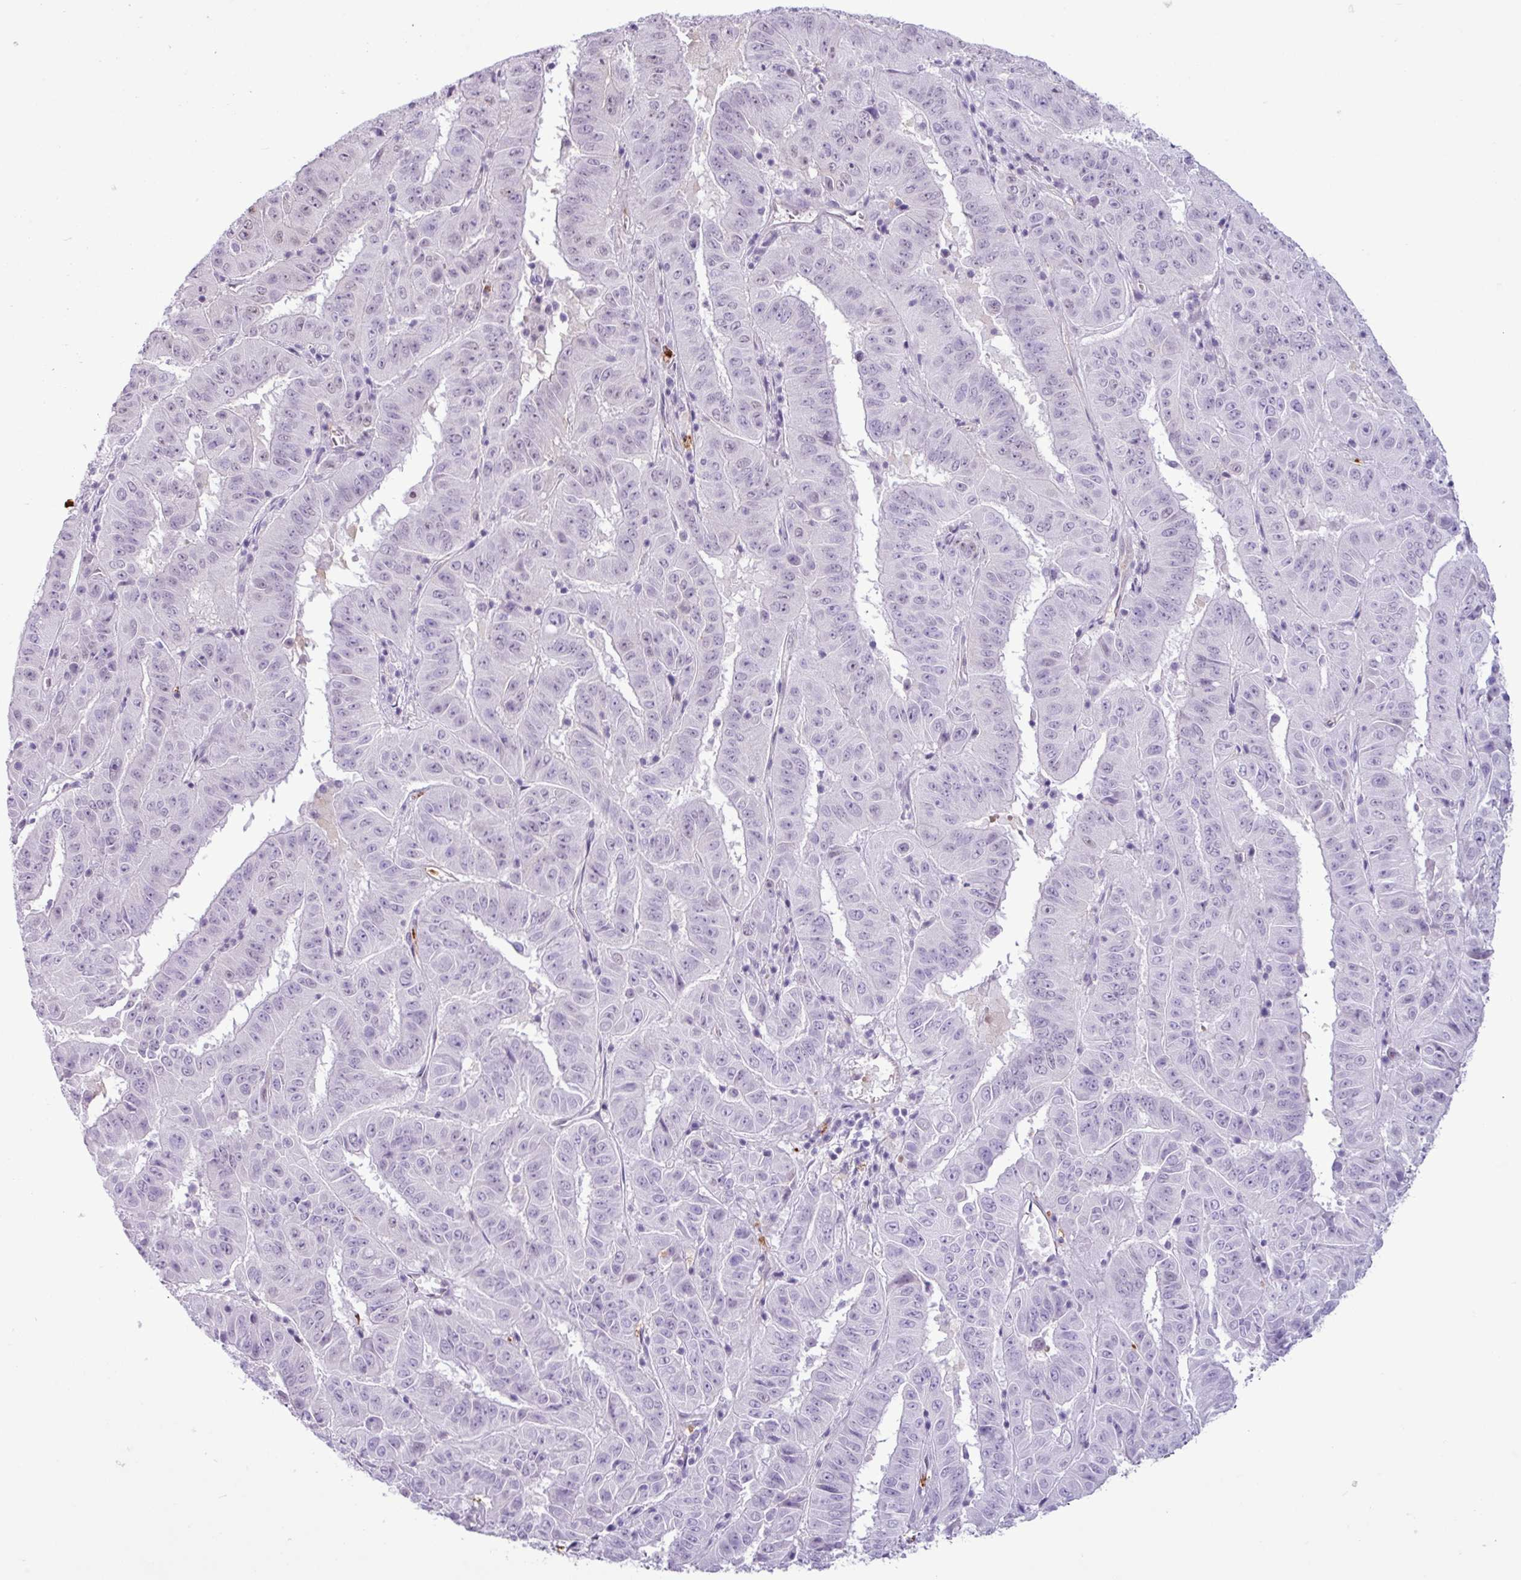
{"staining": {"intensity": "negative", "quantity": "none", "location": "none"}, "tissue": "pancreatic cancer", "cell_type": "Tumor cells", "image_type": "cancer", "snomed": [{"axis": "morphology", "description": "Adenocarcinoma, NOS"}, {"axis": "topography", "description": "Pancreas"}], "caption": "Immunohistochemistry (IHC) image of neoplastic tissue: human pancreatic cancer (adenocarcinoma) stained with DAB demonstrates no significant protein positivity in tumor cells.", "gene": "TMEM178A", "patient": {"sex": "male", "age": 63}}